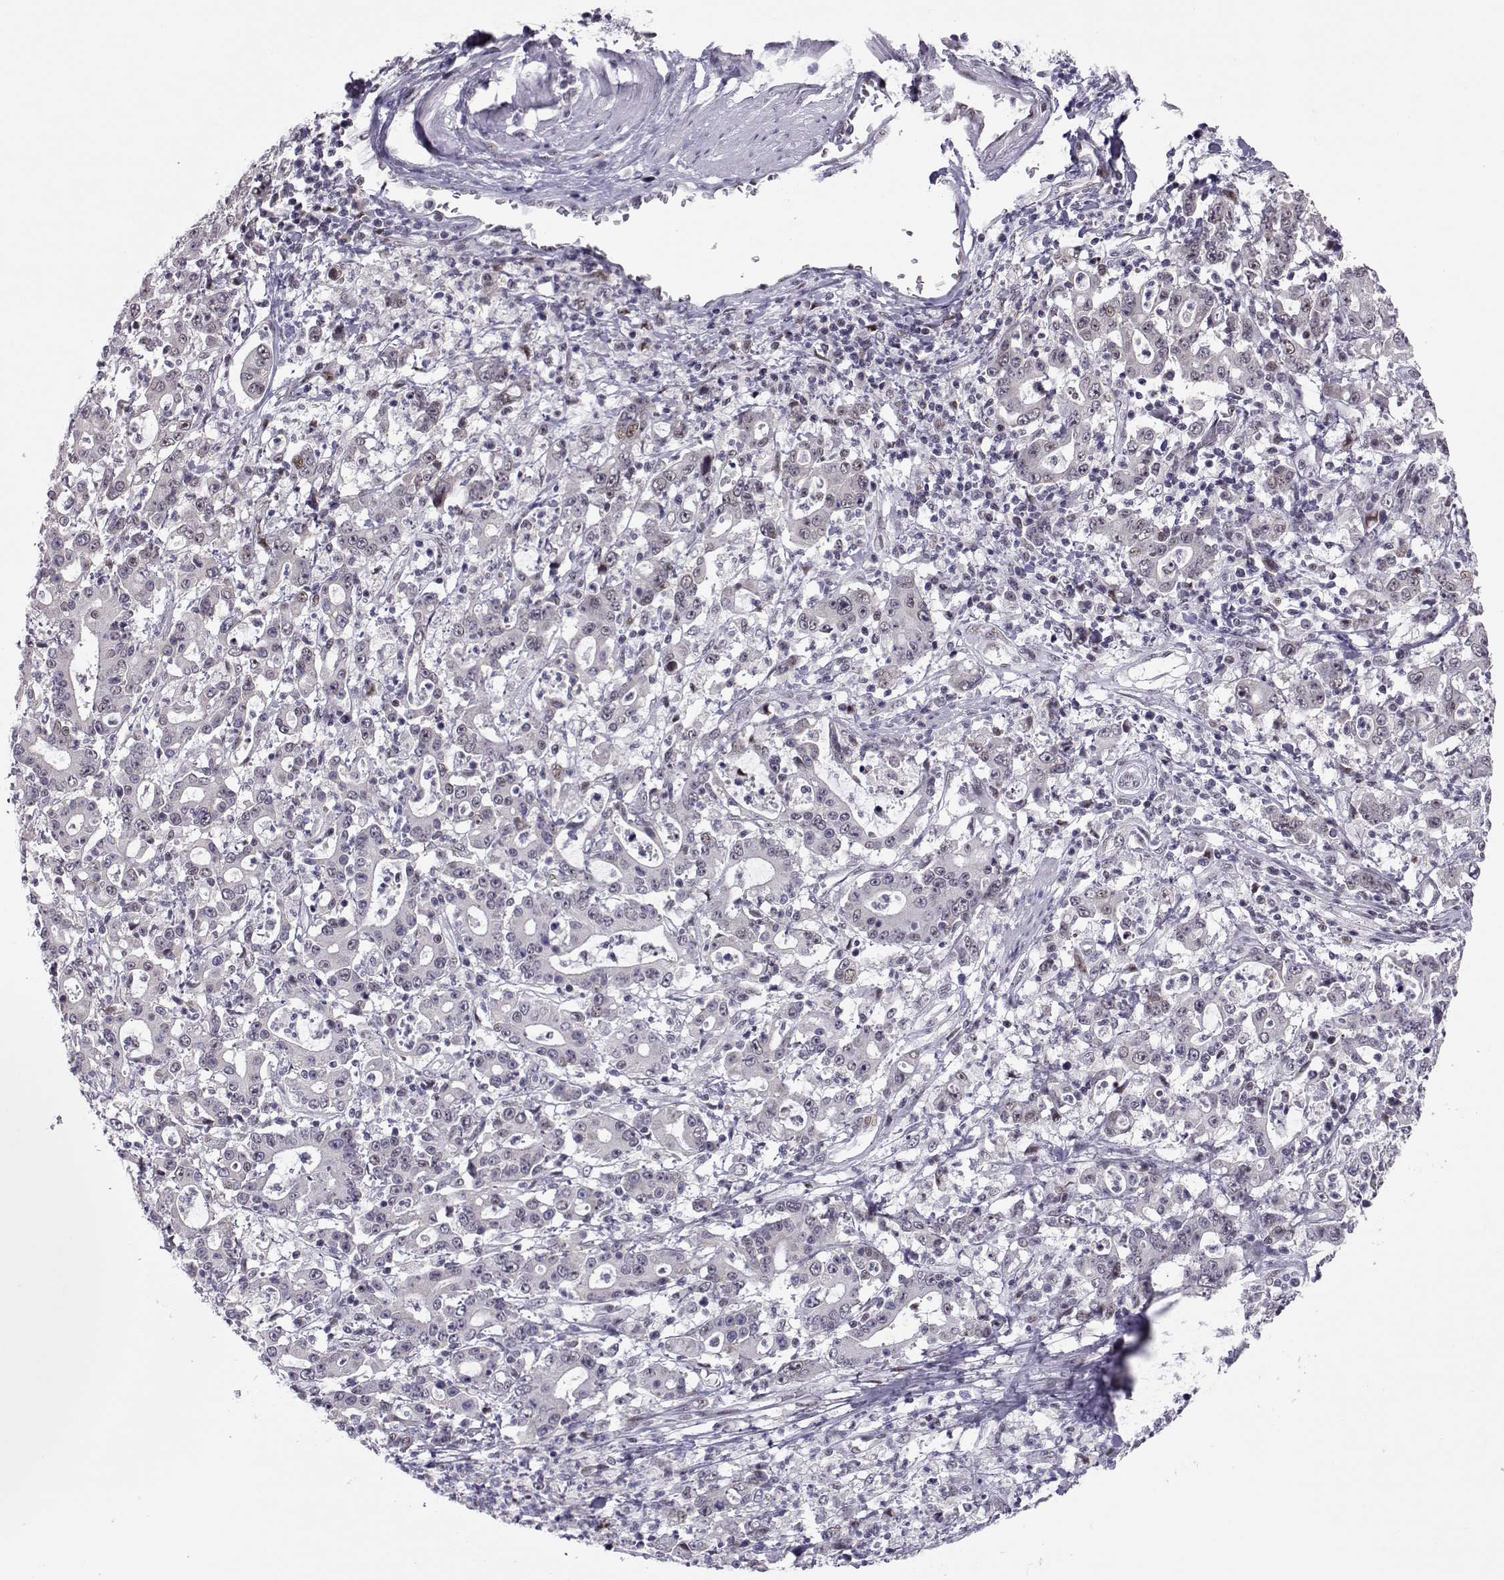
{"staining": {"intensity": "negative", "quantity": "none", "location": "none"}, "tissue": "stomach cancer", "cell_type": "Tumor cells", "image_type": "cancer", "snomed": [{"axis": "morphology", "description": "Adenocarcinoma, NOS"}, {"axis": "topography", "description": "Stomach, upper"}], "caption": "There is no significant positivity in tumor cells of stomach cancer (adenocarcinoma). (DAB immunohistochemistry (IHC), high magnification).", "gene": "SIX6", "patient": {"sex": "male", "age": 68}}